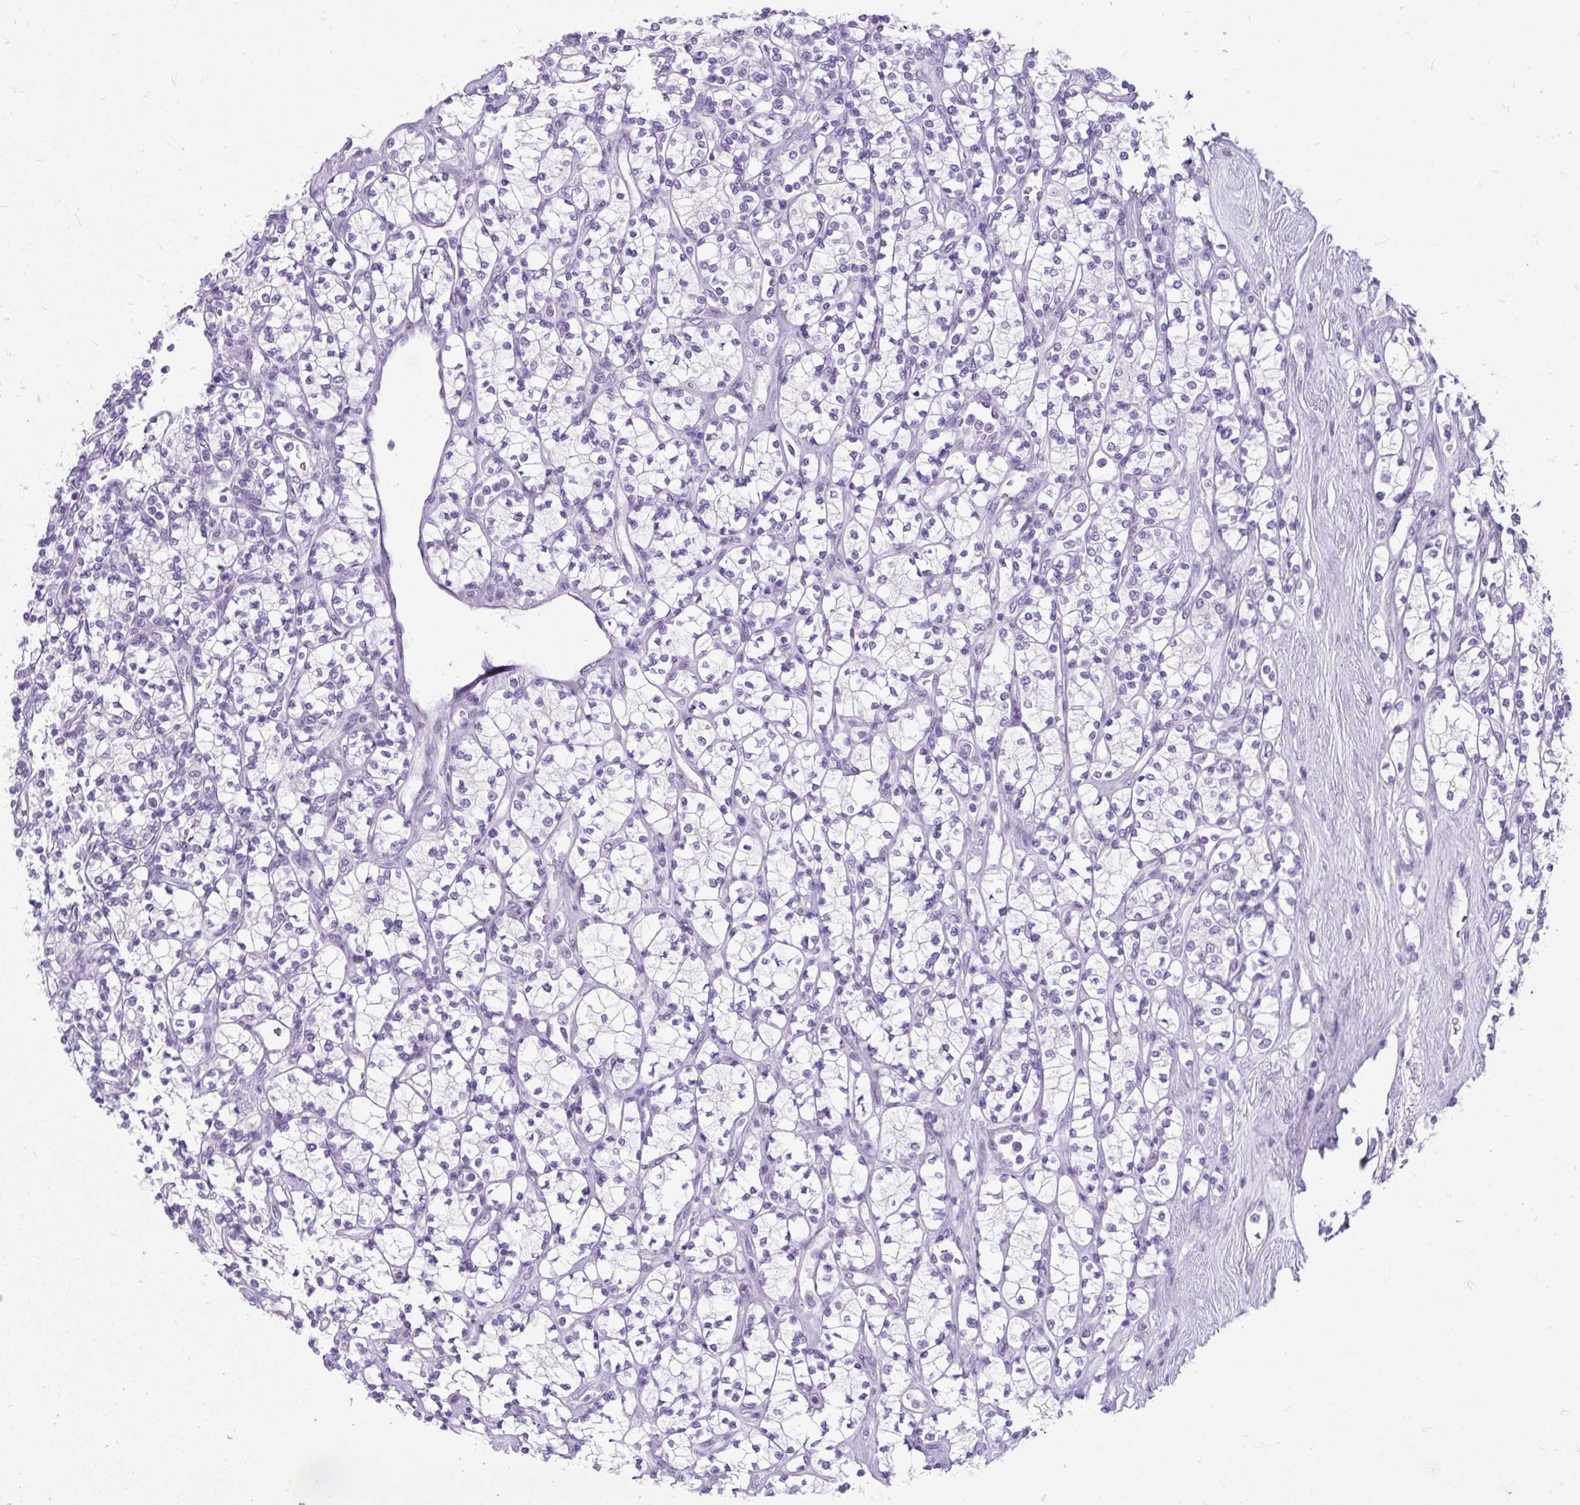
{"staining": {"intensity": "negative", "quantity": "none", "location": "none"}, "tissue": "renal cancer", "cell_type": "Tumor cells", "image_type": "cancer", "snomed": [{"axis": "morphology", "description": "Adenocarcinoma, NOS"}, {"axis": "topography", "description": "Kidney"}], "caption": "Renal cancer (adenocarcinoma) was stained to show a protein in brown. There is no significant expression in tumor cells. Nuclei are stained in blue.", "gene": "SCGB1A1", "patient": {"sex": "male", "age": 77}}